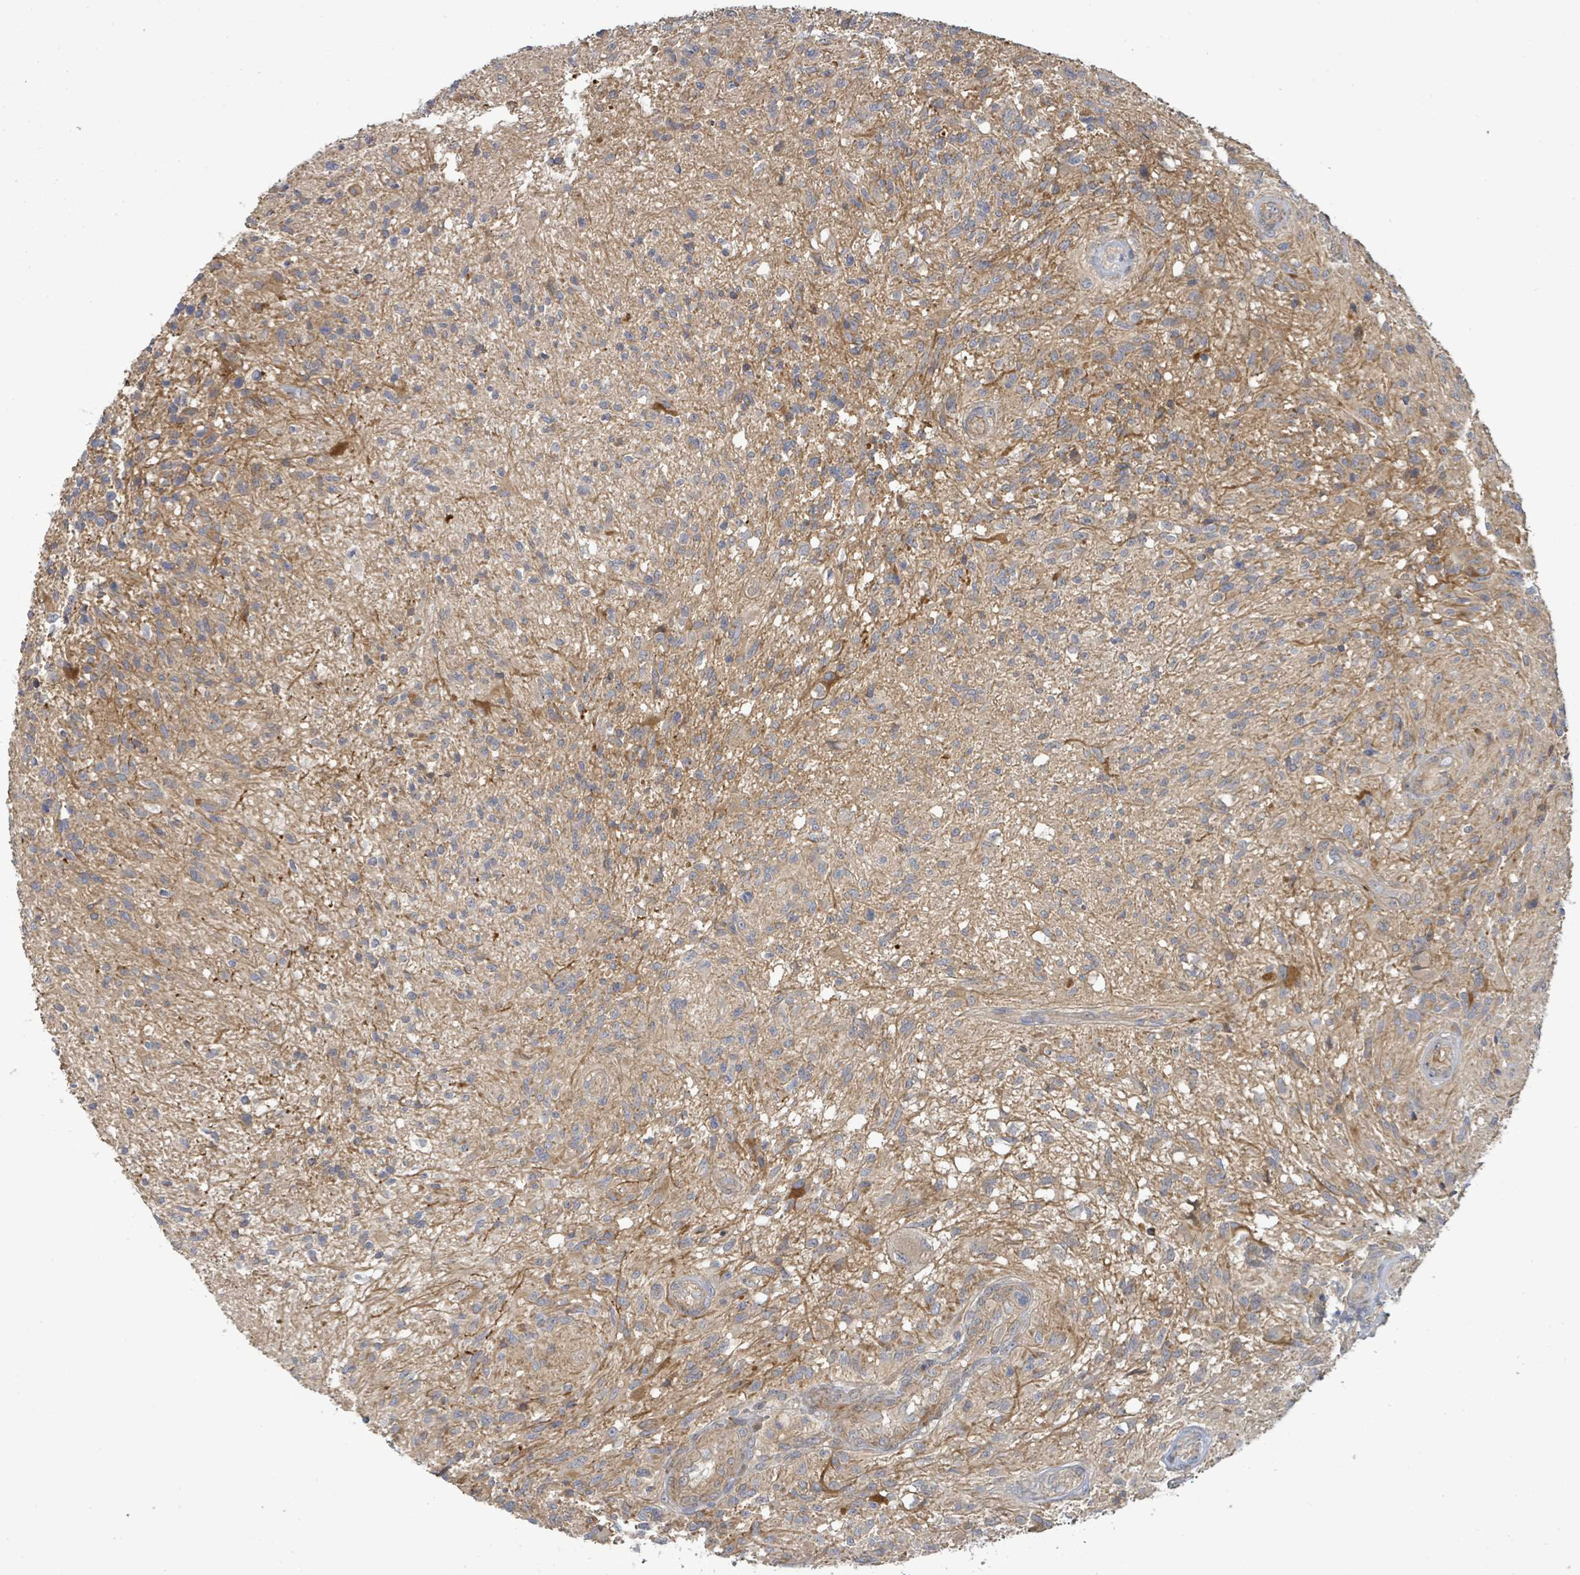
{"staining": {"intensity": "weak", "quantity": "<25%", "location": "cytoplasmic/membranous"}, "tissue": "glioma", "cell_type": "Tumor cells", "image_type": "cancer", "snomed": [{"axis": "morphology", "description": "Glioma, malignant, High grade"}, {"axis": "topography", "description": "Brain"}], "caption": "DAB (3,3'-diaminobenzidine) immunohistochemical staining of glioma displays no significant staining in tumor cells.", "gene": "STARD4", "patient": {"sex": "male", "age": 56}}